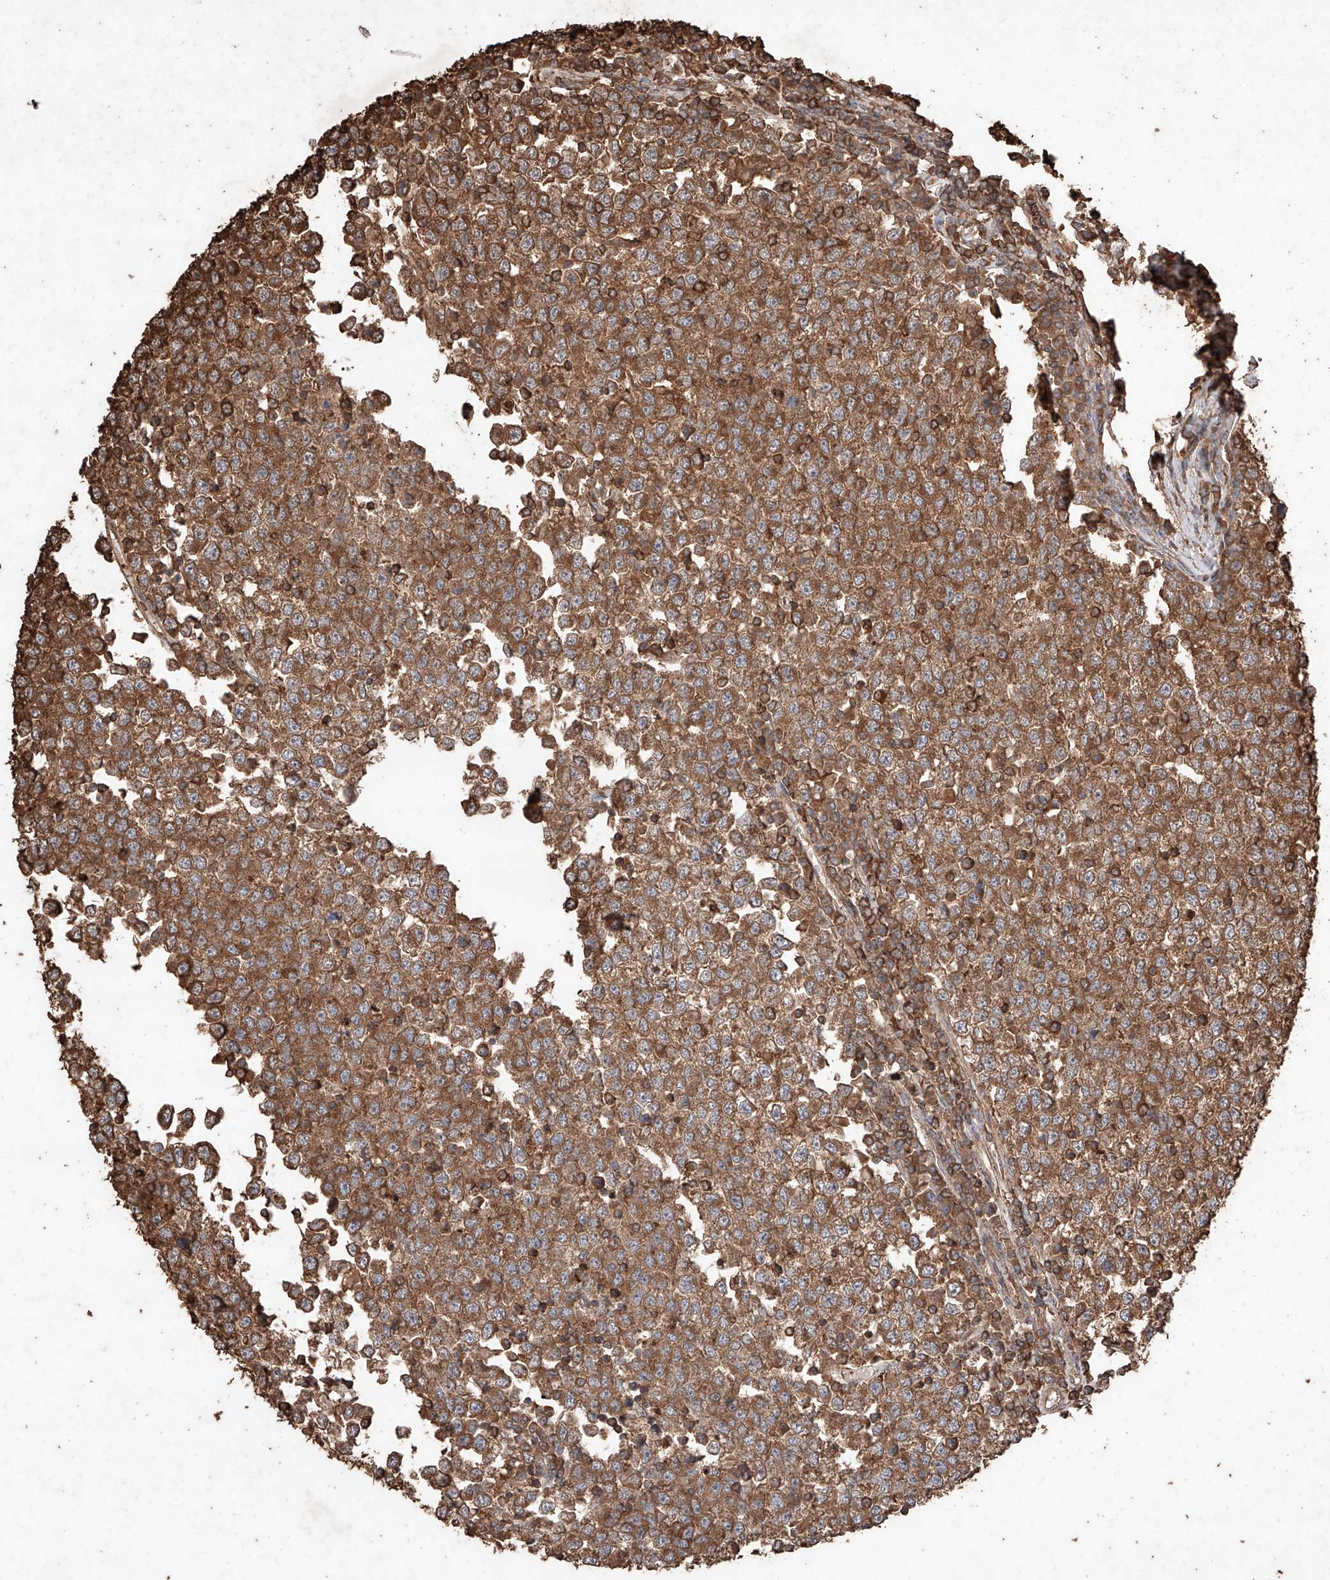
{"staining": {"intensity": "strong", "quantity": ">75%", "location": "cytoplasmic/membranous"}, "tissue": "testis cancer", "cell_type": "Tumor cells", "image_type": "cancer", "snomed": [{"axis": "morphology", "description": "Seminoma, NOS"}, {"axis": "topography", "description": "Testis"}], "caption": "Seminoma (testis) tissue displays strong cytoplasmic/membranous expression in about >75% of tumor cells, visualized by immunohistochemistry.", "gene": "M6PR", "patient": {"sex": "male", "age": 65}}